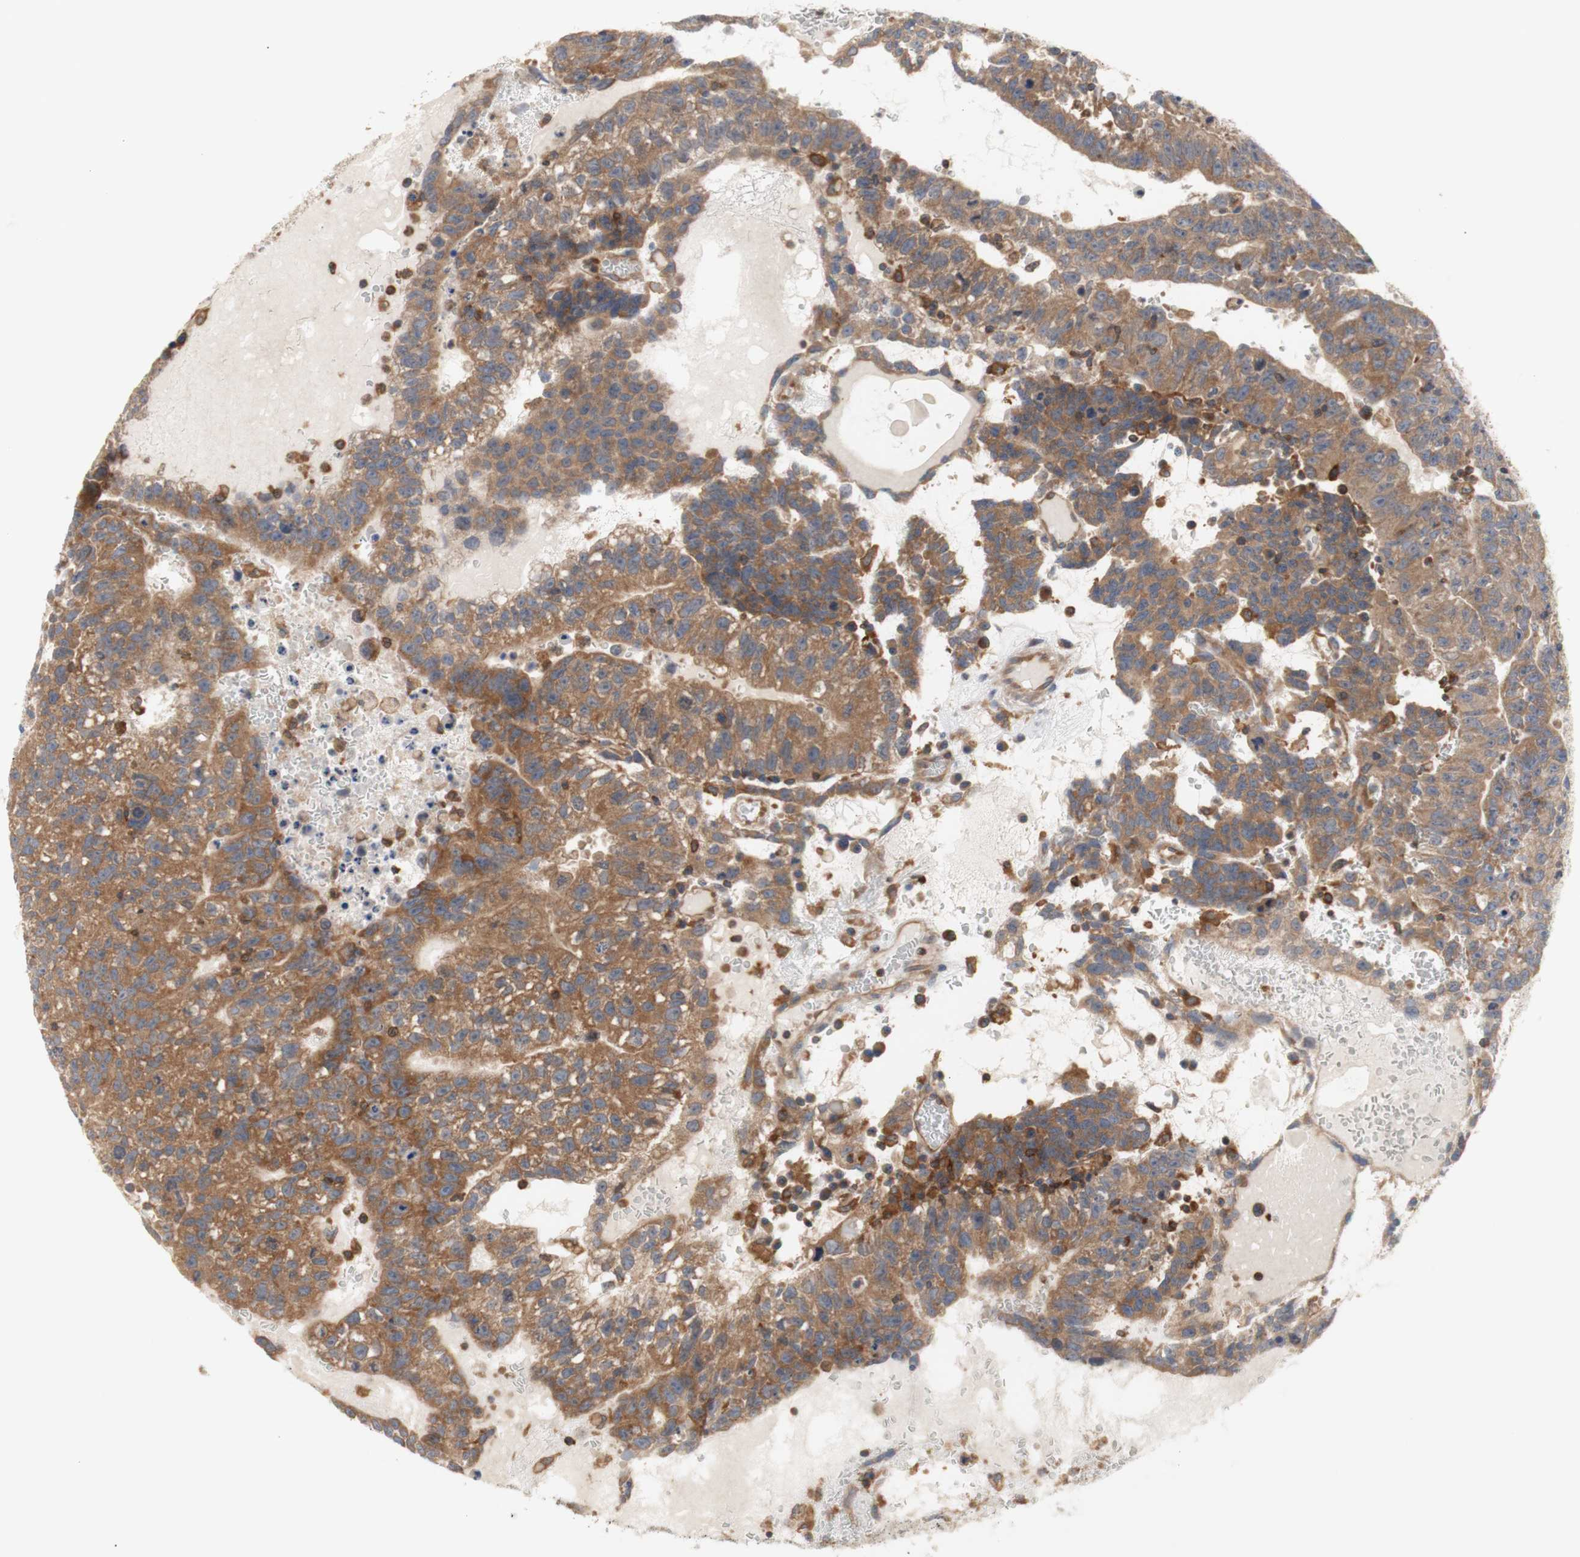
{"staining": {"intensity": "moderate", "quantity": ">75%", "location": "cytoplasmic/membranous"}, "tissue": "testis cancer", "cell_type": "Tumor cells", "image_type": "cancer", "snomed": [{"axis": "morphology", "description": "Seminoma, NOS"}, {"axis": "morphology", "description": "Carcinoma, Embryonal, NOS"}, {"axis": "topography", "description": "Testis"}], "caption": "Testis cancer stained with a protein marker demonstrates moderate staining in tumor cells.", "gene": "IKBKG", "patient": {"sex": "male", "age": 52}}